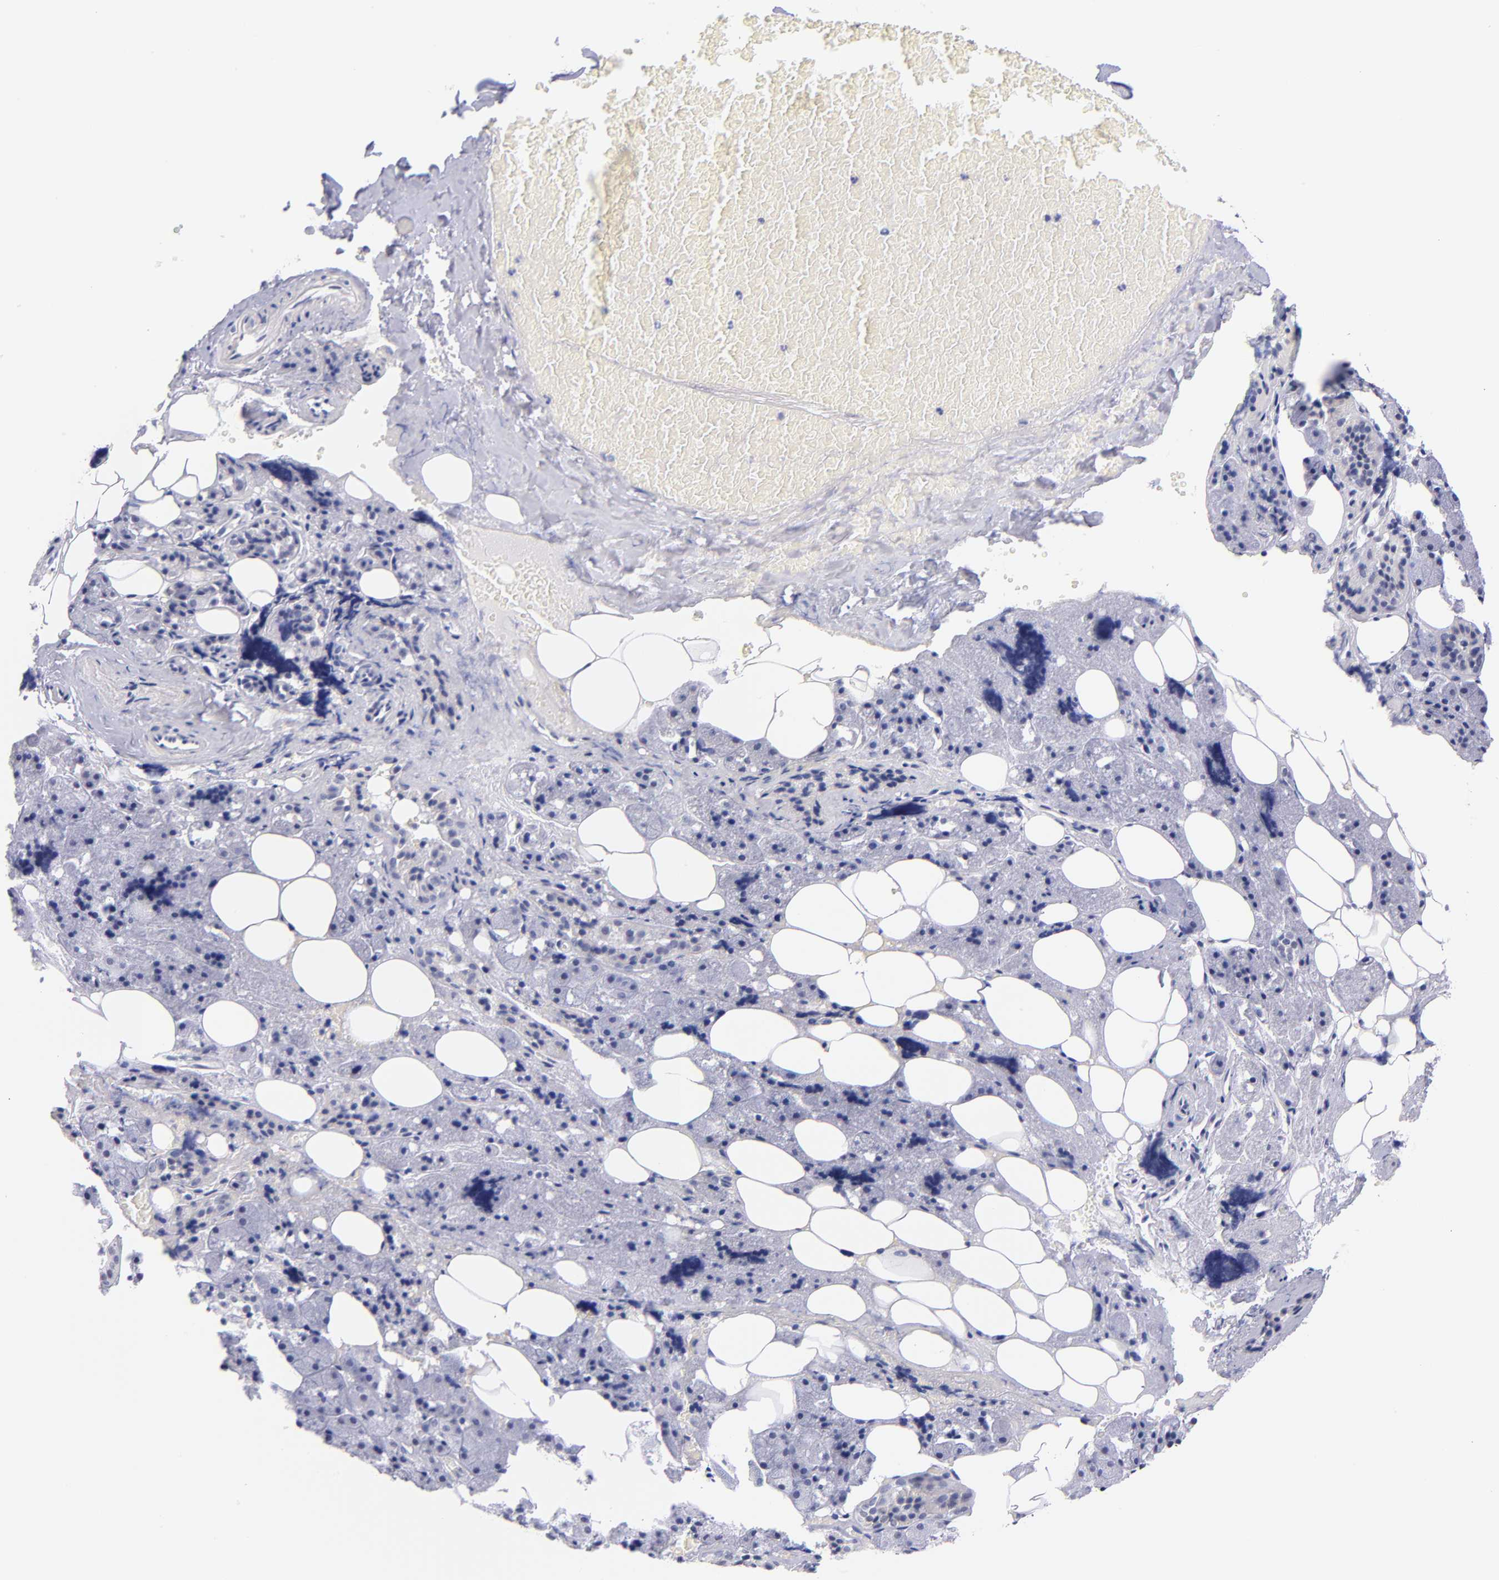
{"staining": {"intensity": "weak", "quantity": "<25%", "location": "nuclear"}, "tissue": "salivary gland", "cell_type": "Glandular cells", "image_type": "normal", "snomed": [{"axis": "morphology", "description": "Normal tissue, NOS"}, {"axis": "topography", "description": "Salivary gland"}], "caption": "Histopathology image shows no protein expression in glandular cells of normal salivary gland.", "gene": "SNRPB", "patient": {"sex": "female", "age": 55}}